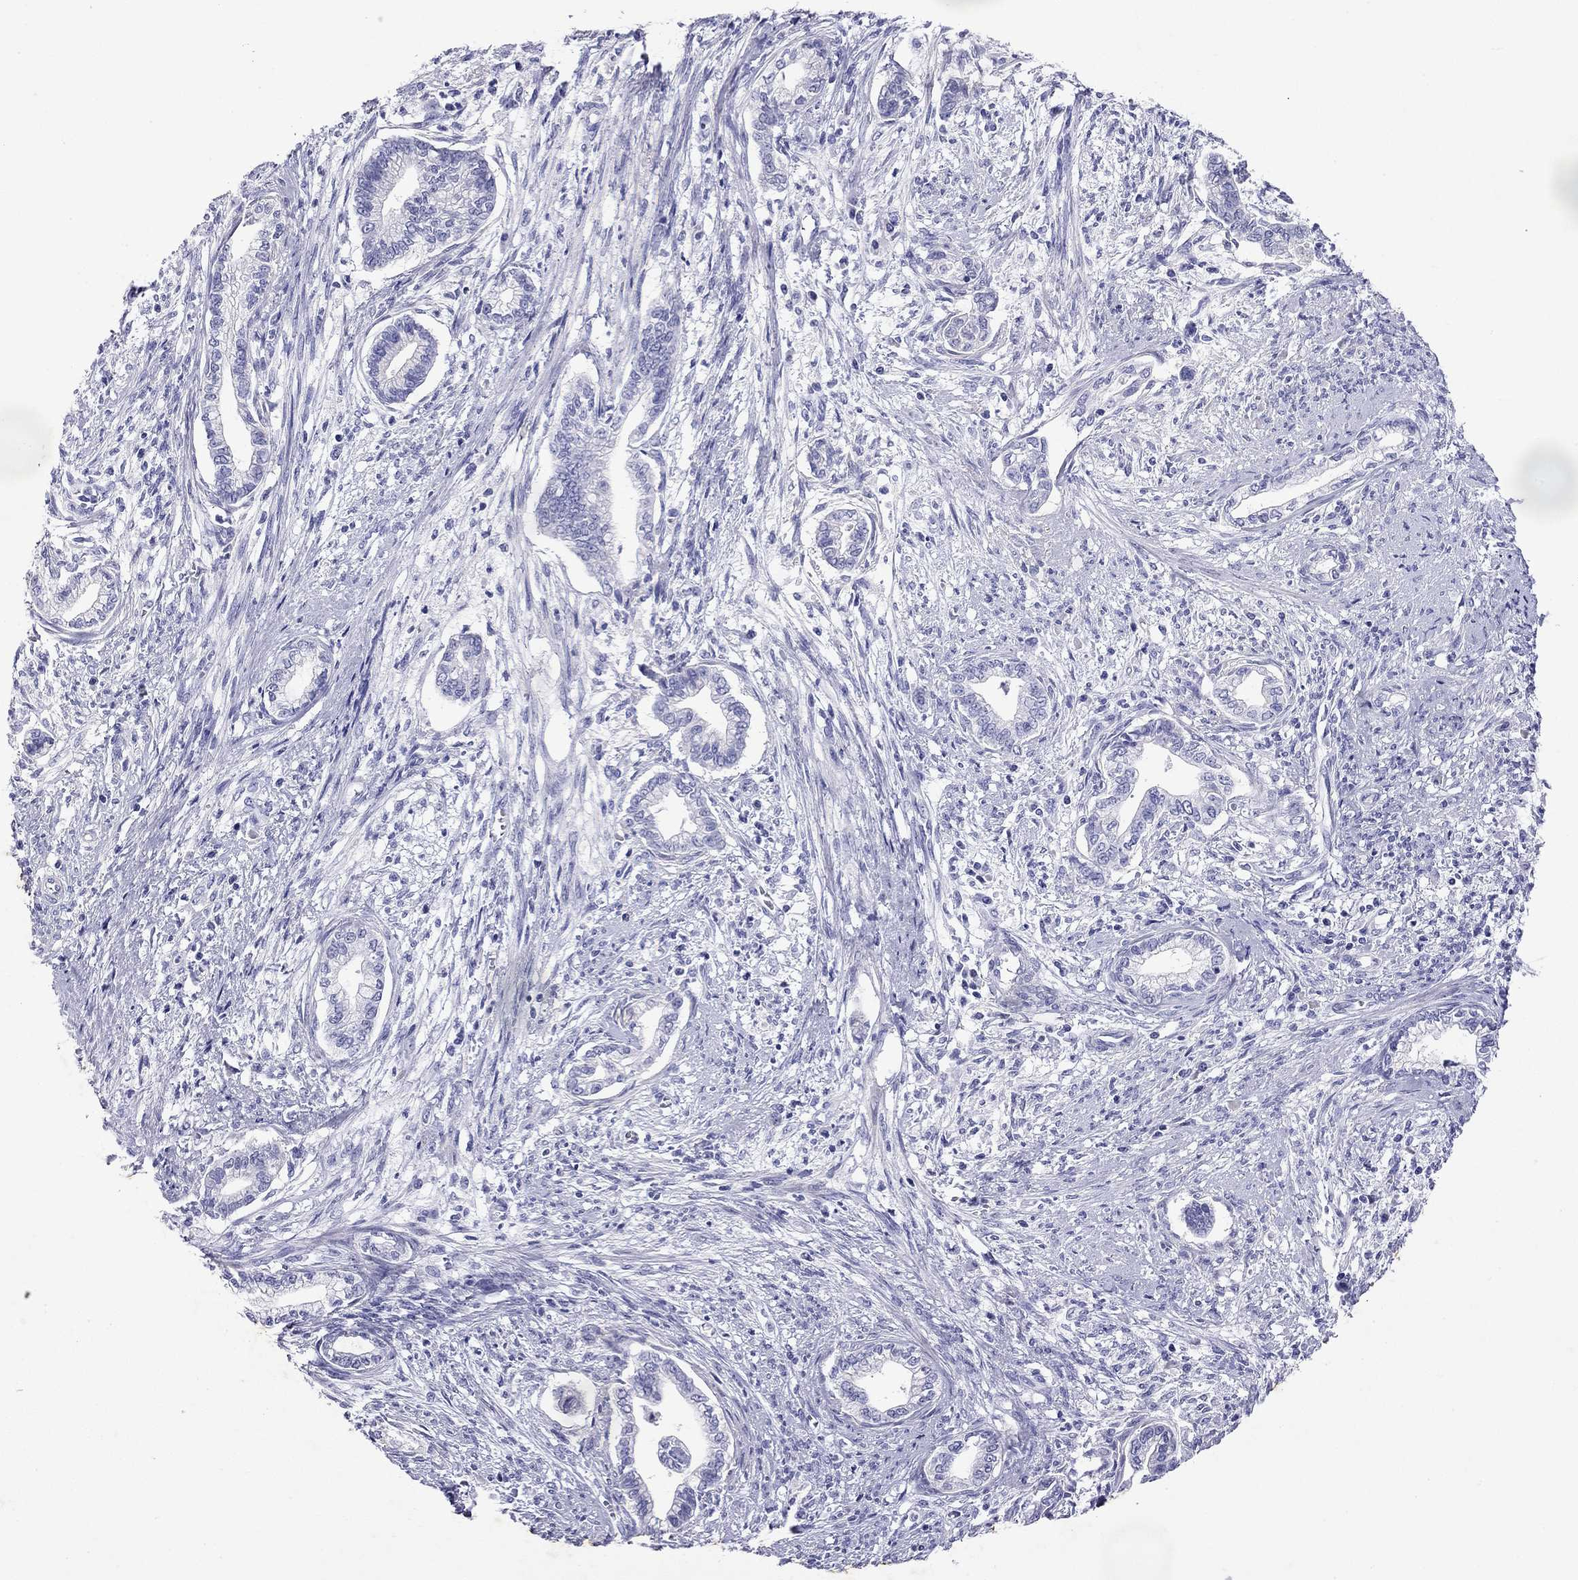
{"staining": {"intensity": "negative", "quantity": "none", "location": "none"}, "tissue": "cervical cancer", "cell_type": "Tumor cells", "image_type": "cancer", "snomed": [{"axis": "morphology", "description": "Adenocarcinoma, NOS"}, {"axis": "topography", "description": "Cervix"}], "caption": "The immunohistochemistry (IHC) photomicrograph has no significant expression in tumor cells of adenocarcinoma (cervical) tissue.", "gene": "GNAT3", "patient": {"sex": "female", "age": 62}}